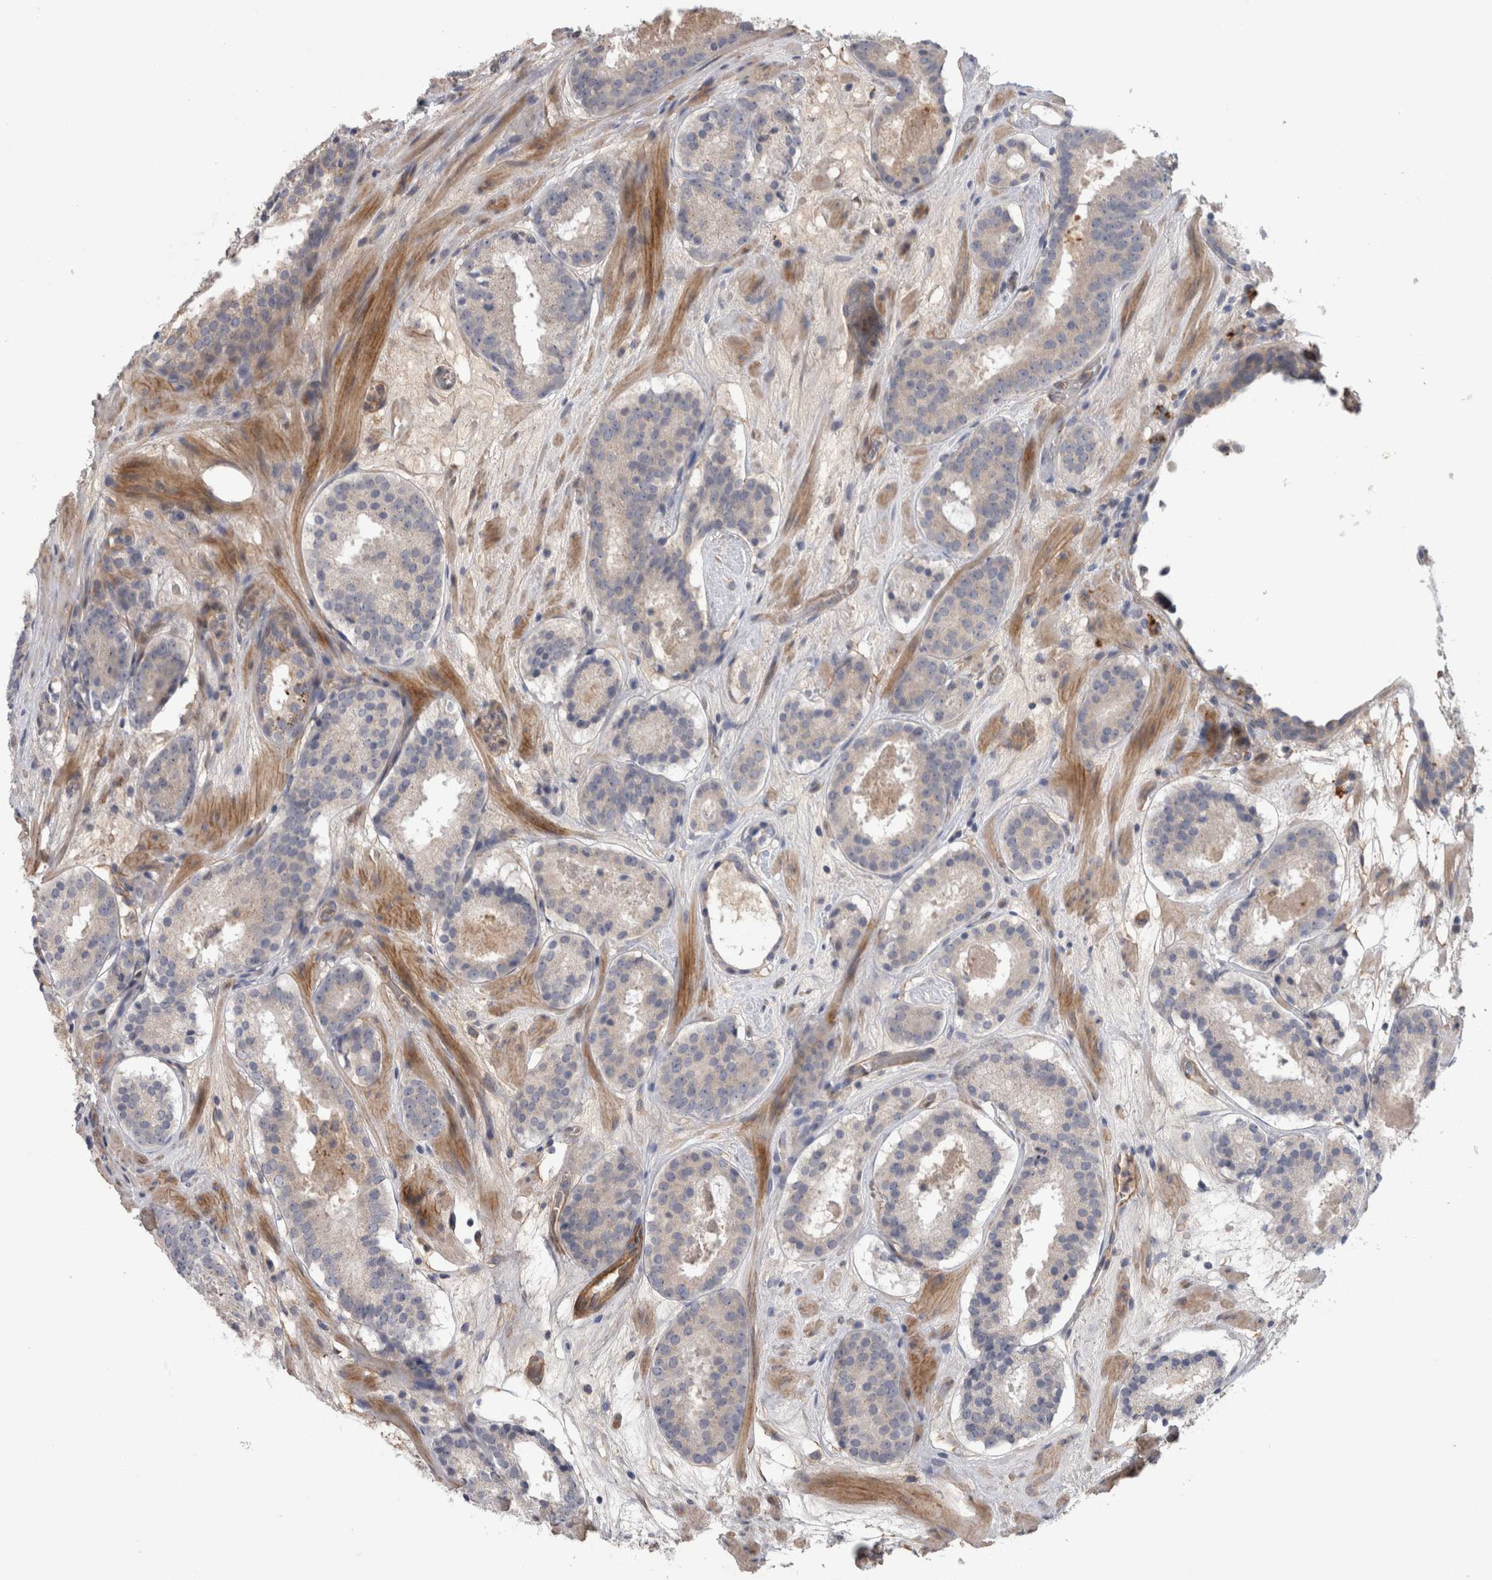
{"staining": {"intensity": "negative", "quantity": "none", "location": "none"}, "tissue": "prostate cancer", "cell_type": "Tumor cells", "image_type": "cancer", "snomed": [{"axis": "morphology", "description": "Adenocarcinoma, Low grade"}, {"axis": "topography", "description": "Prostate"}], "caption": "The IHC histopathology image has no significant staining in tumor cells of prostate cancer tissue. (DAB (3,3'-diaminobenzidine) immunohistochemistry (IHC) with hematoxylin counter stain).", "gene": "ANKFY1", "patient": {"sex": "male", "age": 69}}